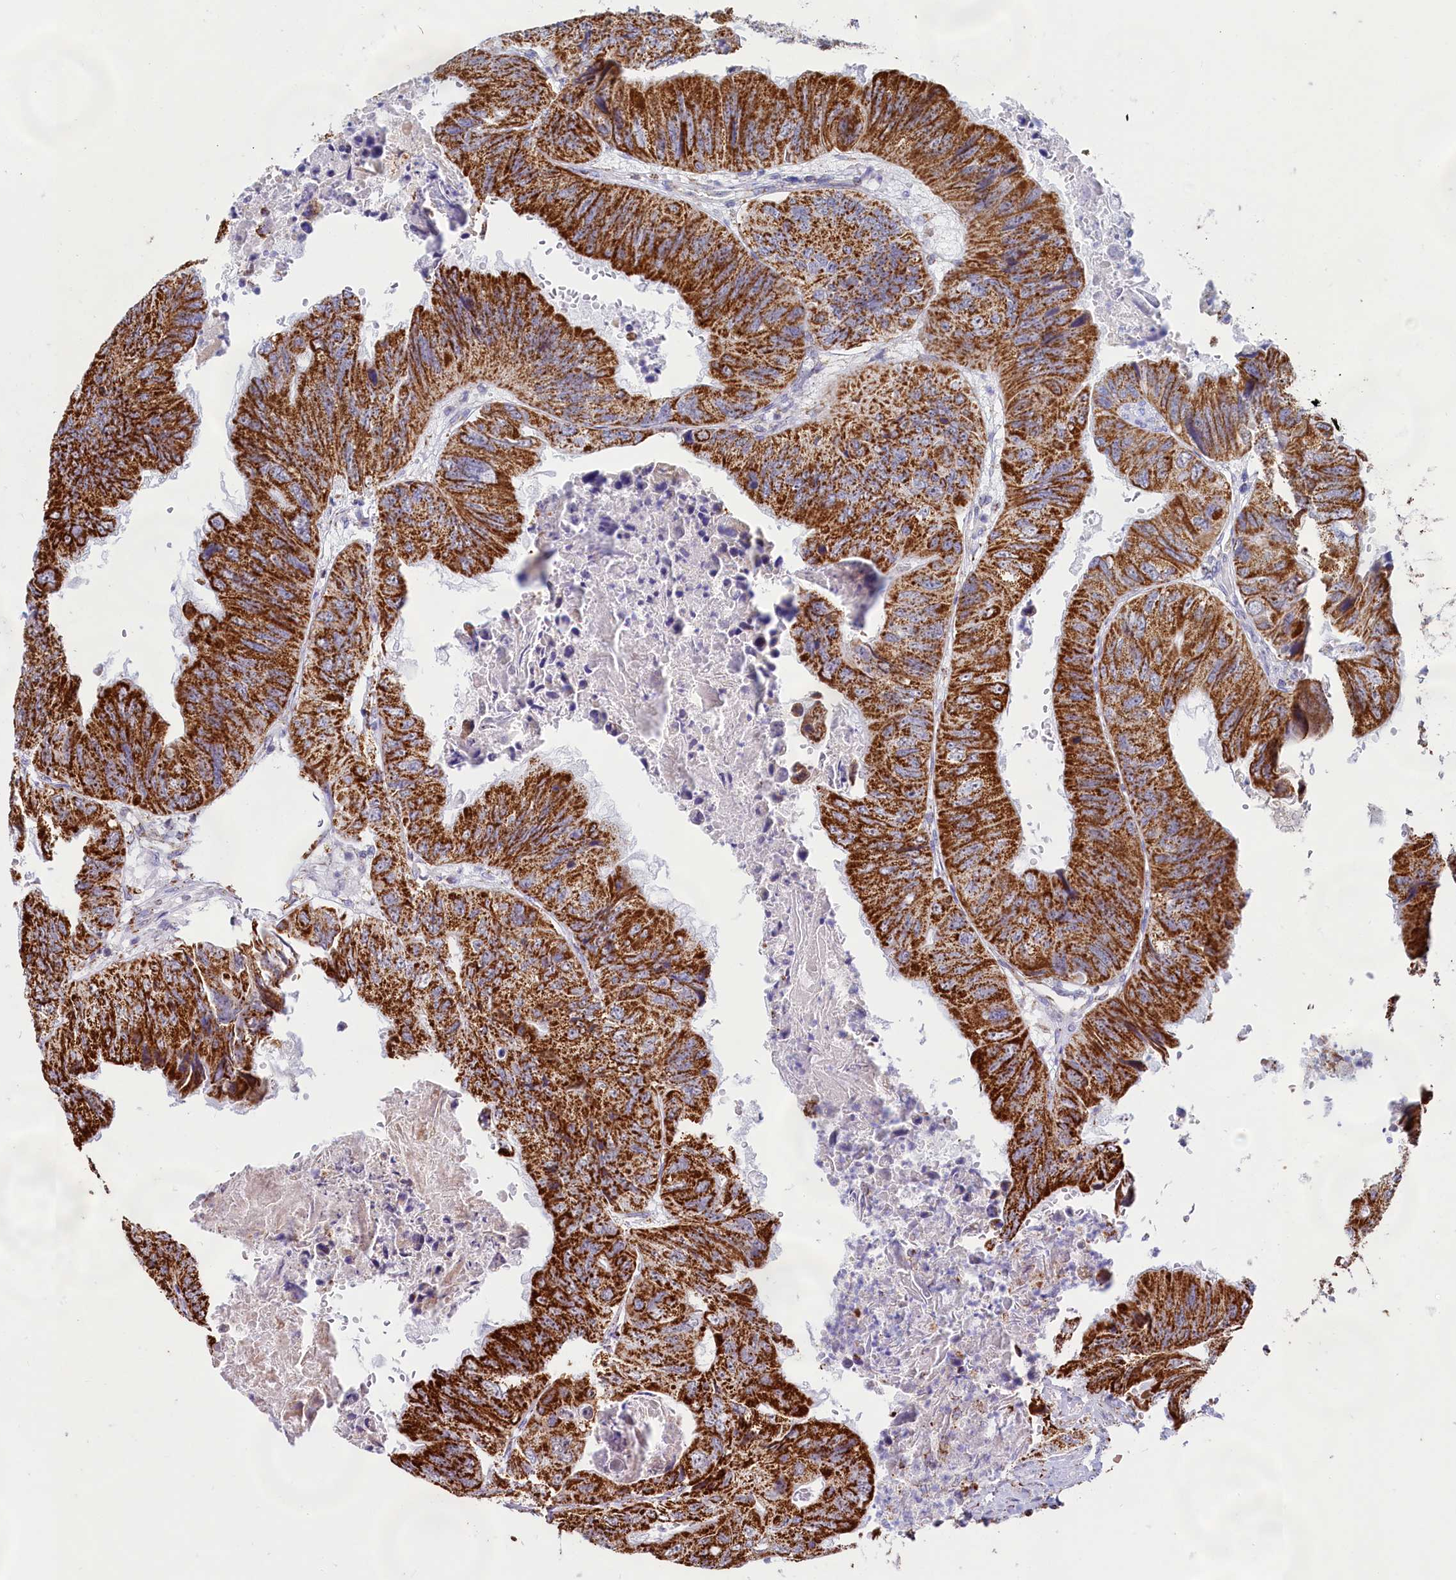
{"staining": {"intensity": "strong", "quantity": ">75%", "location": "cytoplasmic/membranous"}, "tissue": "colorectal cancer", "cell_type": "Tumor cells", "image_type": "cancer", "snomed": [{"axis": "morphology", "description": "Adenocarcinoma, NOS"}, {"axis": "topography", "description": "Rectum"}], "caption": "About >75% of tumor cells in adenocarcinoma (colorectal) demonstrate strong cytoplasmic/membranous protein positivity as visualized by brown immunohistochemical staining.", "gene": "C1D", "patient": {"sex": "male", "age": 63}}